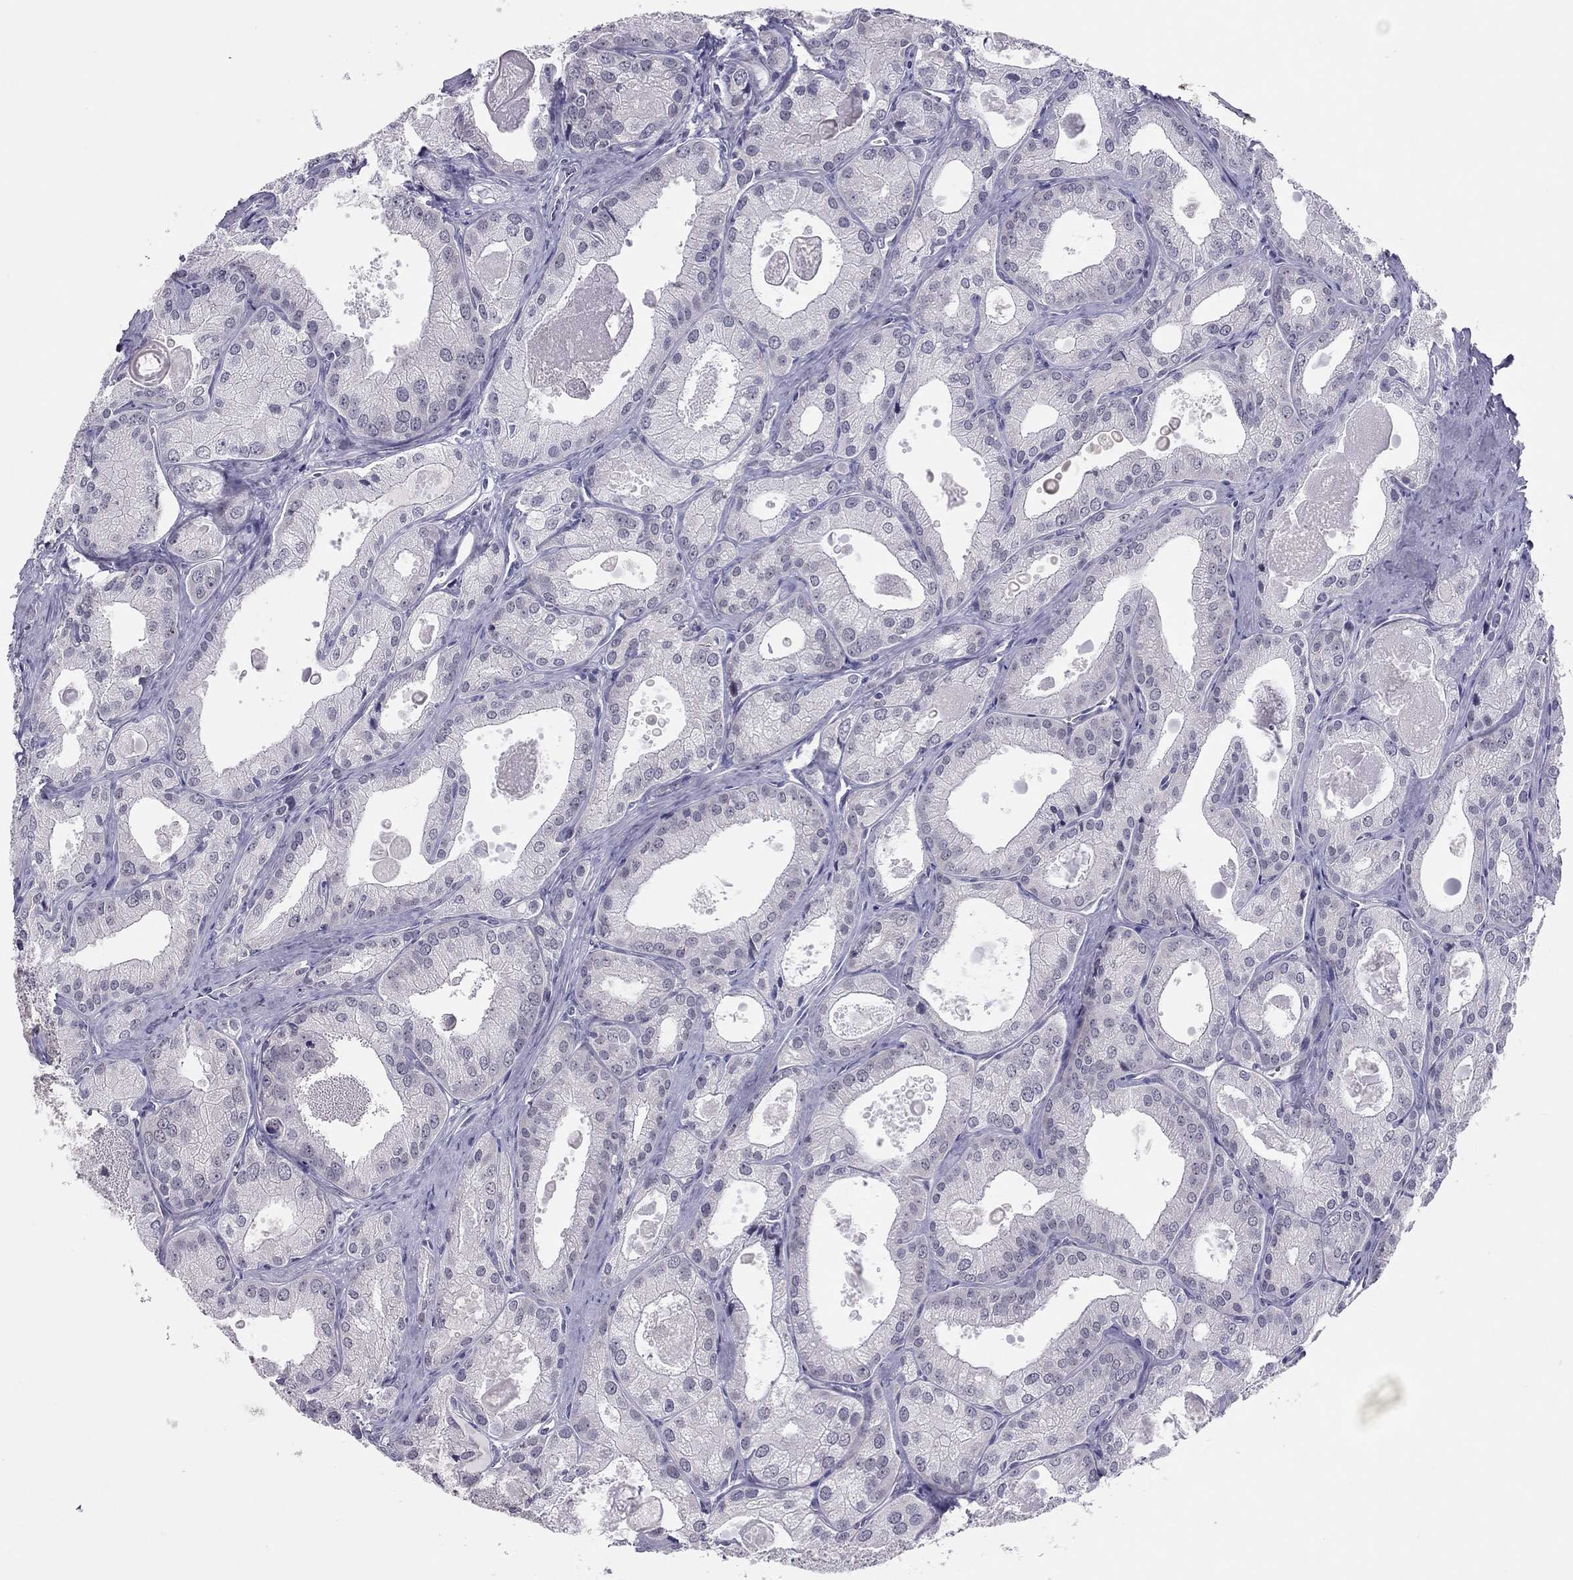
{"staining": {"intensity": "negative", "quantity": "none", "location": "none"}, "tissue": "prostate cancer", "cell_type": "Tumor cells", "image_type": "cancer", "snomed": [{"axis": "morphology", "description": "Adenocarcinoma, NOS"}, {"axis": "morphology", "description": "Adenocarcinoma, High grade"}, {"axis": "topography", "description": "Prostate"}], "caption": "An immunohistochemistry (IHC) micrograph of prostate cancer (adenocarcinoma) is shown. There is no staining in tumor cells of prostate cancer (adenocarcinoma). The staining is performed using DAB (3,3'-diaminobenzidine) brown chromogen with nuclei counter-stained in using hematoxylin.", "gene": "HSF2BP", "patient": {"sex": "male", "age": 70}}